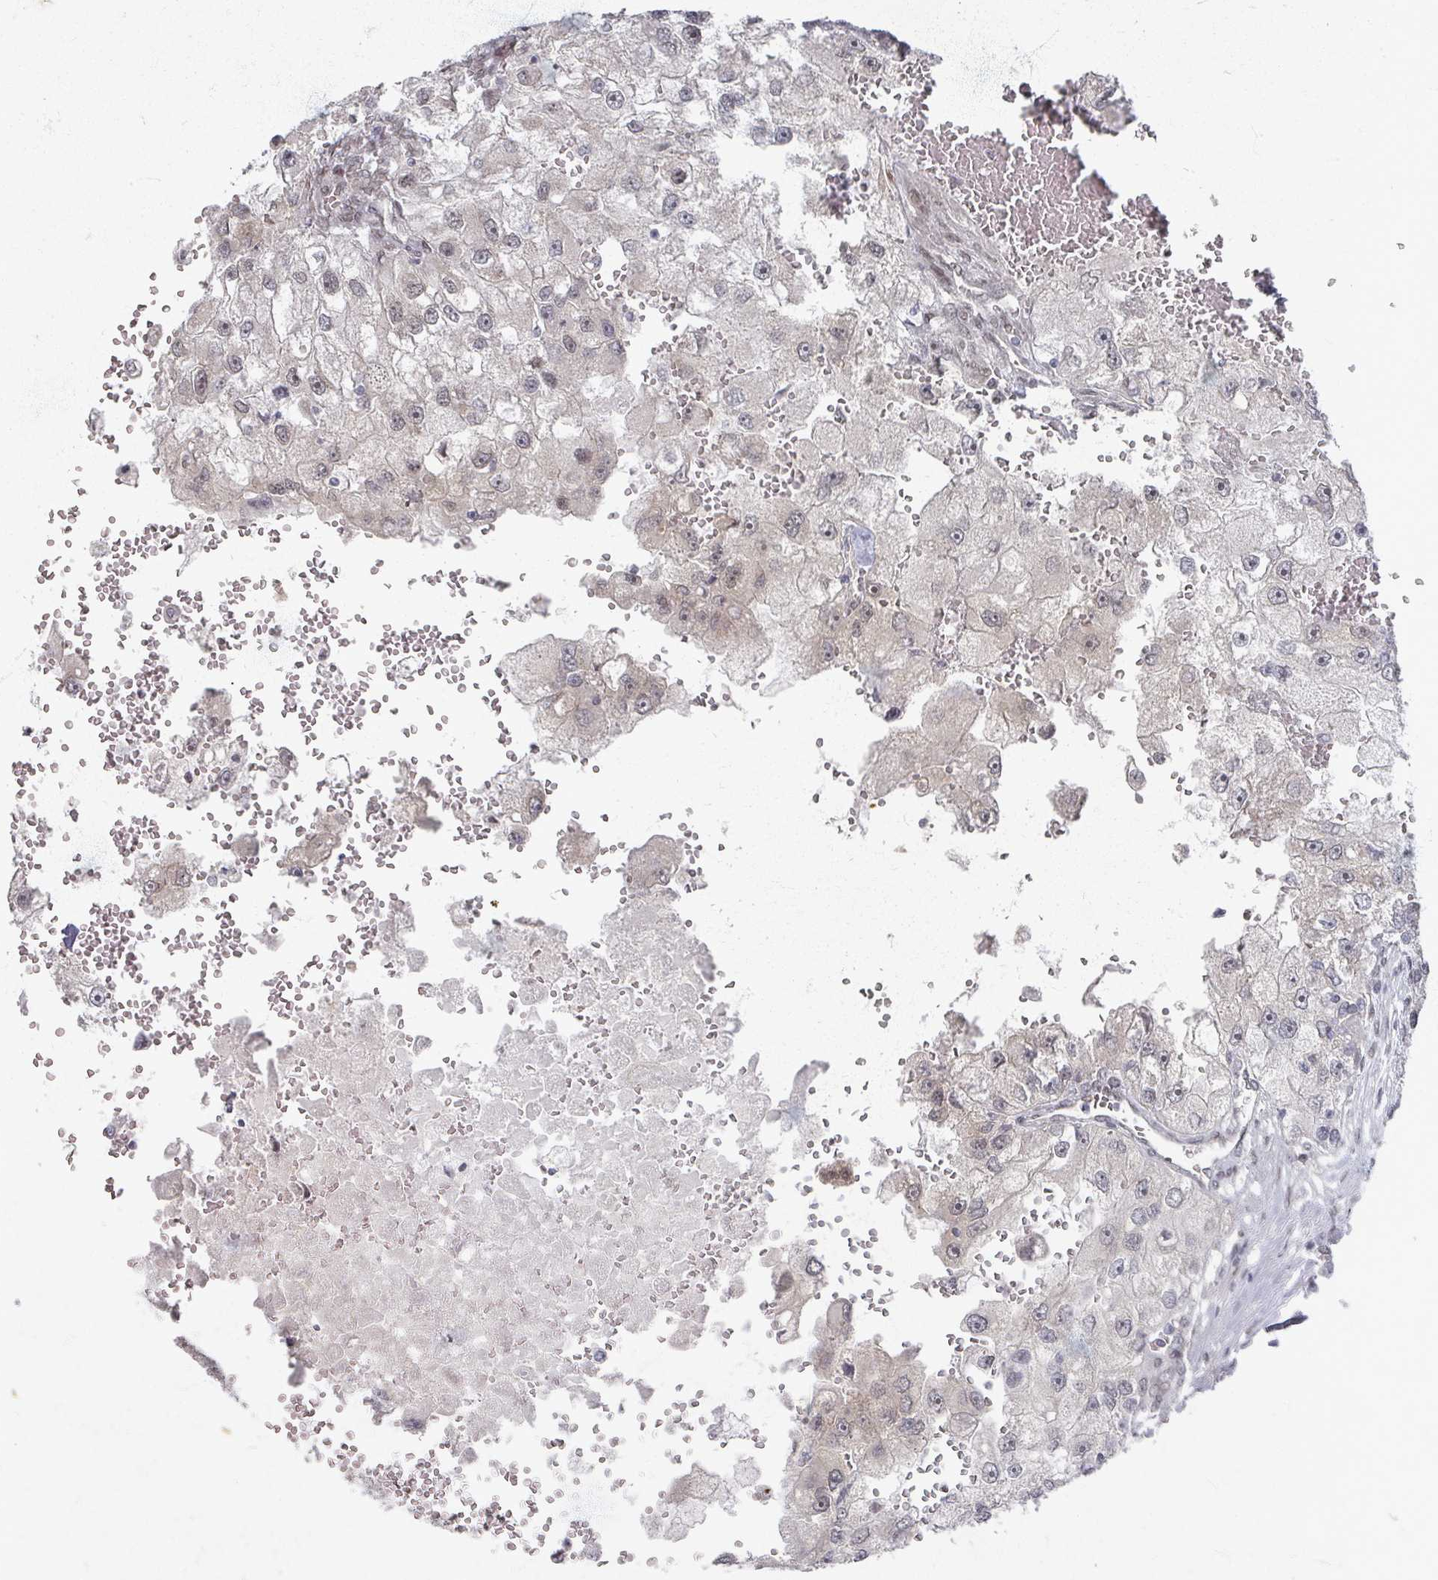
{"staining": {"intensity": "weak", "quantity": "<25%", "location": "cytoplasmic/membranous,nuclear"}, "tissue": "renal cancer", "cell_type": "Tumor cells", "image_type": "cancer", "snomed": [{"axis": "morphology", "description": "Adenocarcinoma, NOS"}, {"axis": "topography", "description": "Kidney"}], "caption": "This is an immunohistochemistry micrograph of renal cancer. There is no staining in tumor cells.", "gene": "PSKH1", "patient": {"sex": "male", "age": 63}}